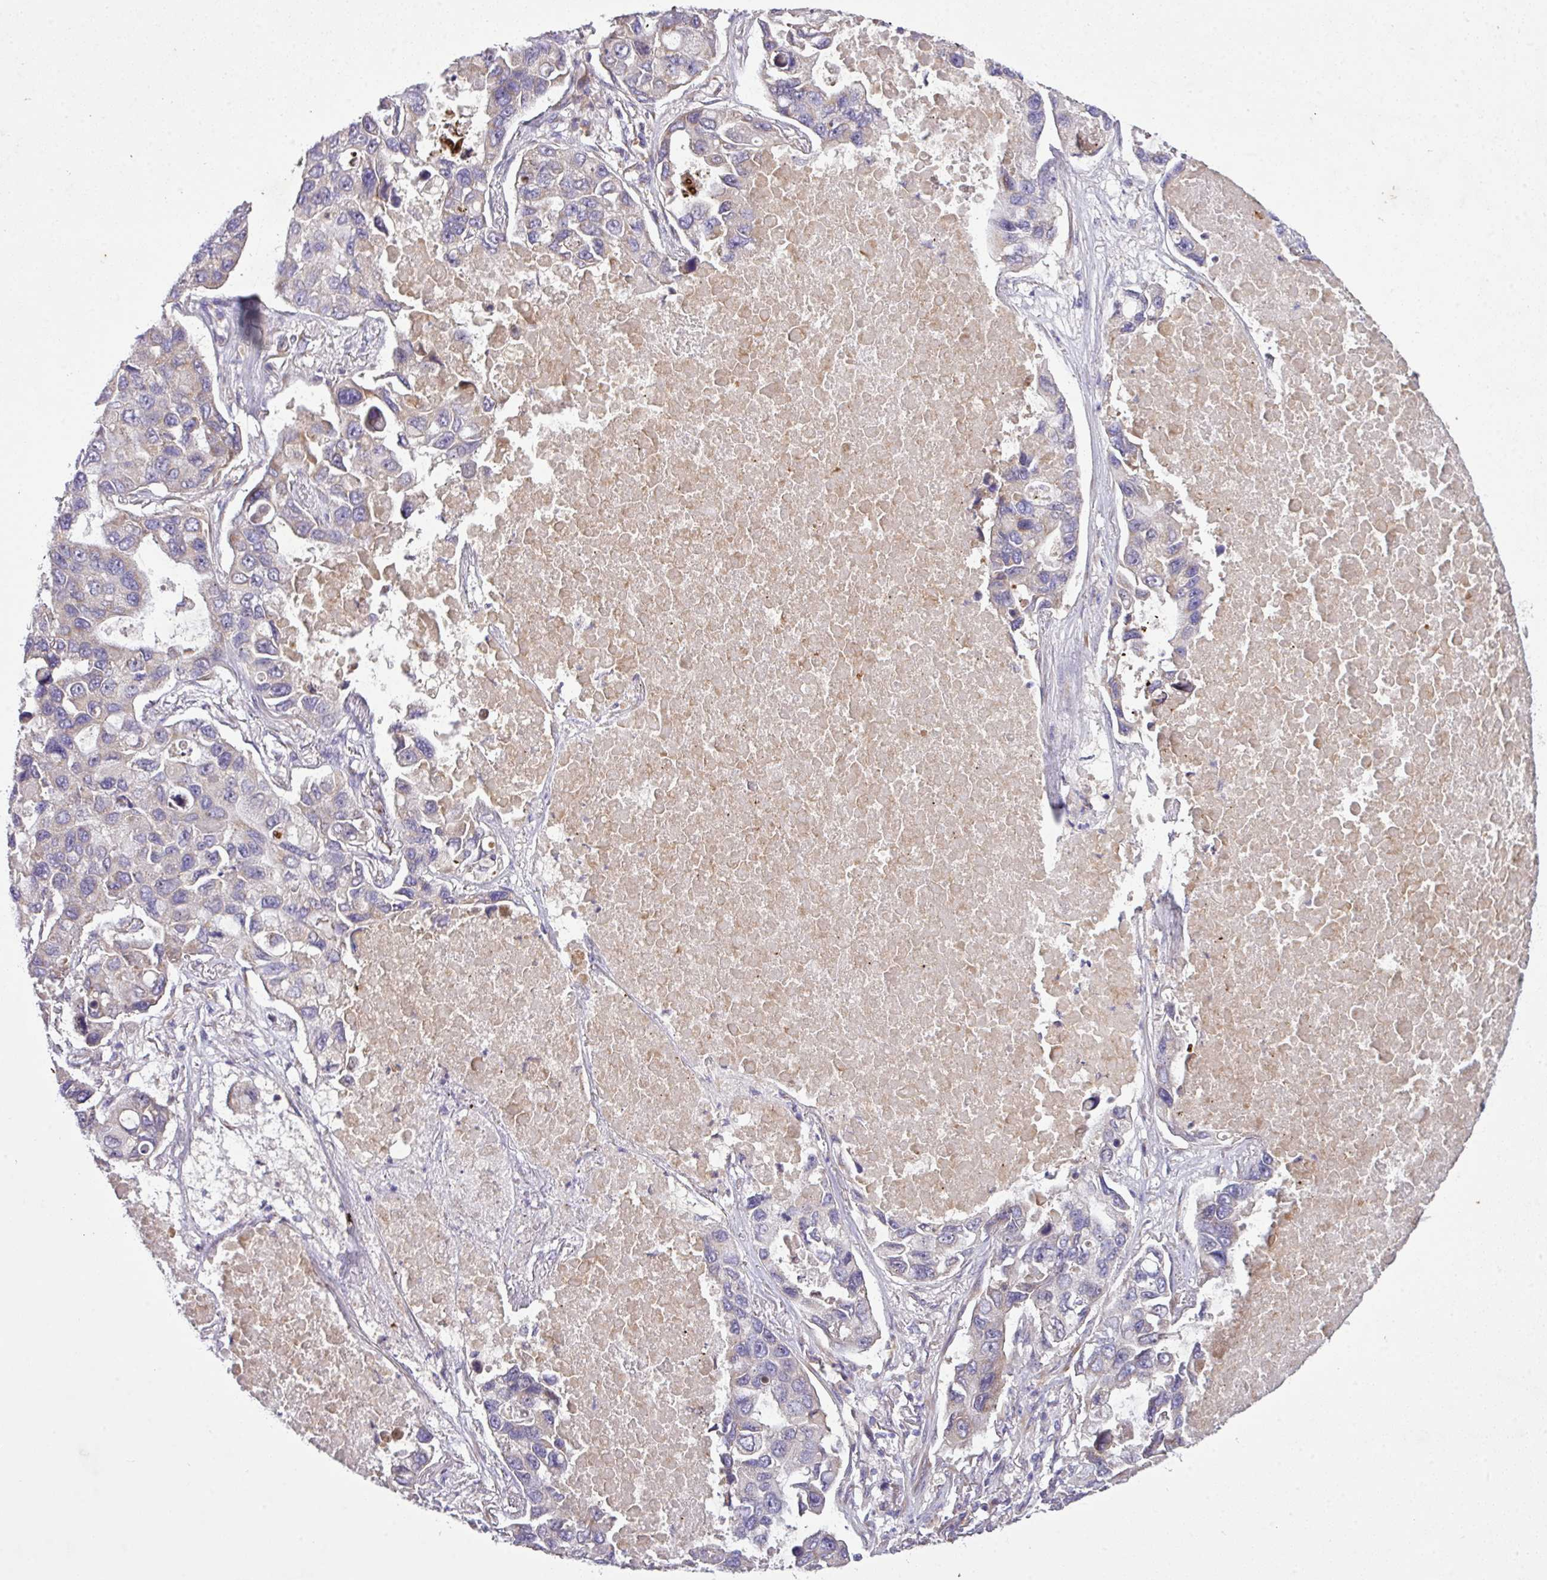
{"staining": {"intensity": "negative", "quantity": "none", "location": "none"}, "tissue": "lung cancer", "cell_type": "Tumor cells", "image_type": "cancer", "snomed": [{"axis": "morphology", "description": "Adenocarcinoma, NOS"}, {"axis": "topography", "description": "Lung"}], "caption": "High magnification brightfield microscopy of lung cancer (adenocarcinoma) stained with DAB (3,3'-diaminobenzidine) (brown) and counterstained with hematoxylin (blue): tumor cells show no significant staining.", "gene": "VTI1A", "patient": {"sex": "male", "age": 64}}